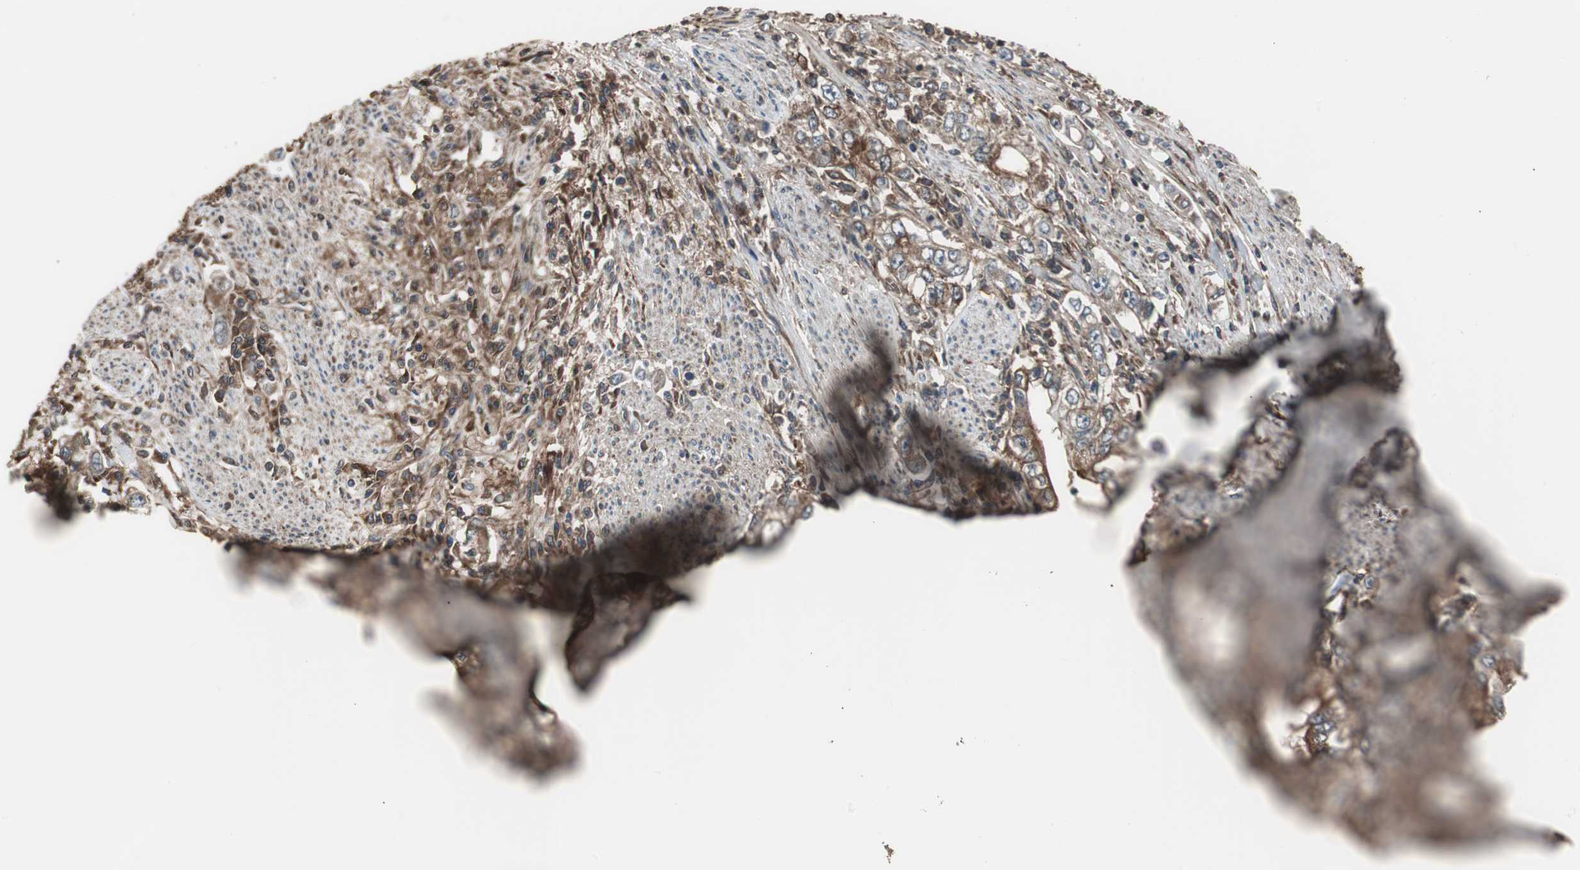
{"staining": {"intensity": "strong", "quantity": ">75%", "location": "cytoplasmic/membranous"}, "tissue": "stomach cancer", "cell_type": "Tumor cells", "image_type": "cancer", "snomed": [{"axis": "morphology", "description": "Adenocarcinoma, NOS"}, {"axis": "topography", "description": "Stomach, lower"}], "caption": "Immunohistochemical staining of adenocarcinoma (stomach) reveals strong cytoplasmic/membranous protein expression in about >75% of tumor cells. The staining was performed using DAB (3,3'-diaminobenzidine) to visualize the protein expression in brown, while the nuclei were stained in blue with hematoxylin (Magnification: 20x).", "gene": "CAPNS1", "patient": {"sex": "female", "age": 72}}